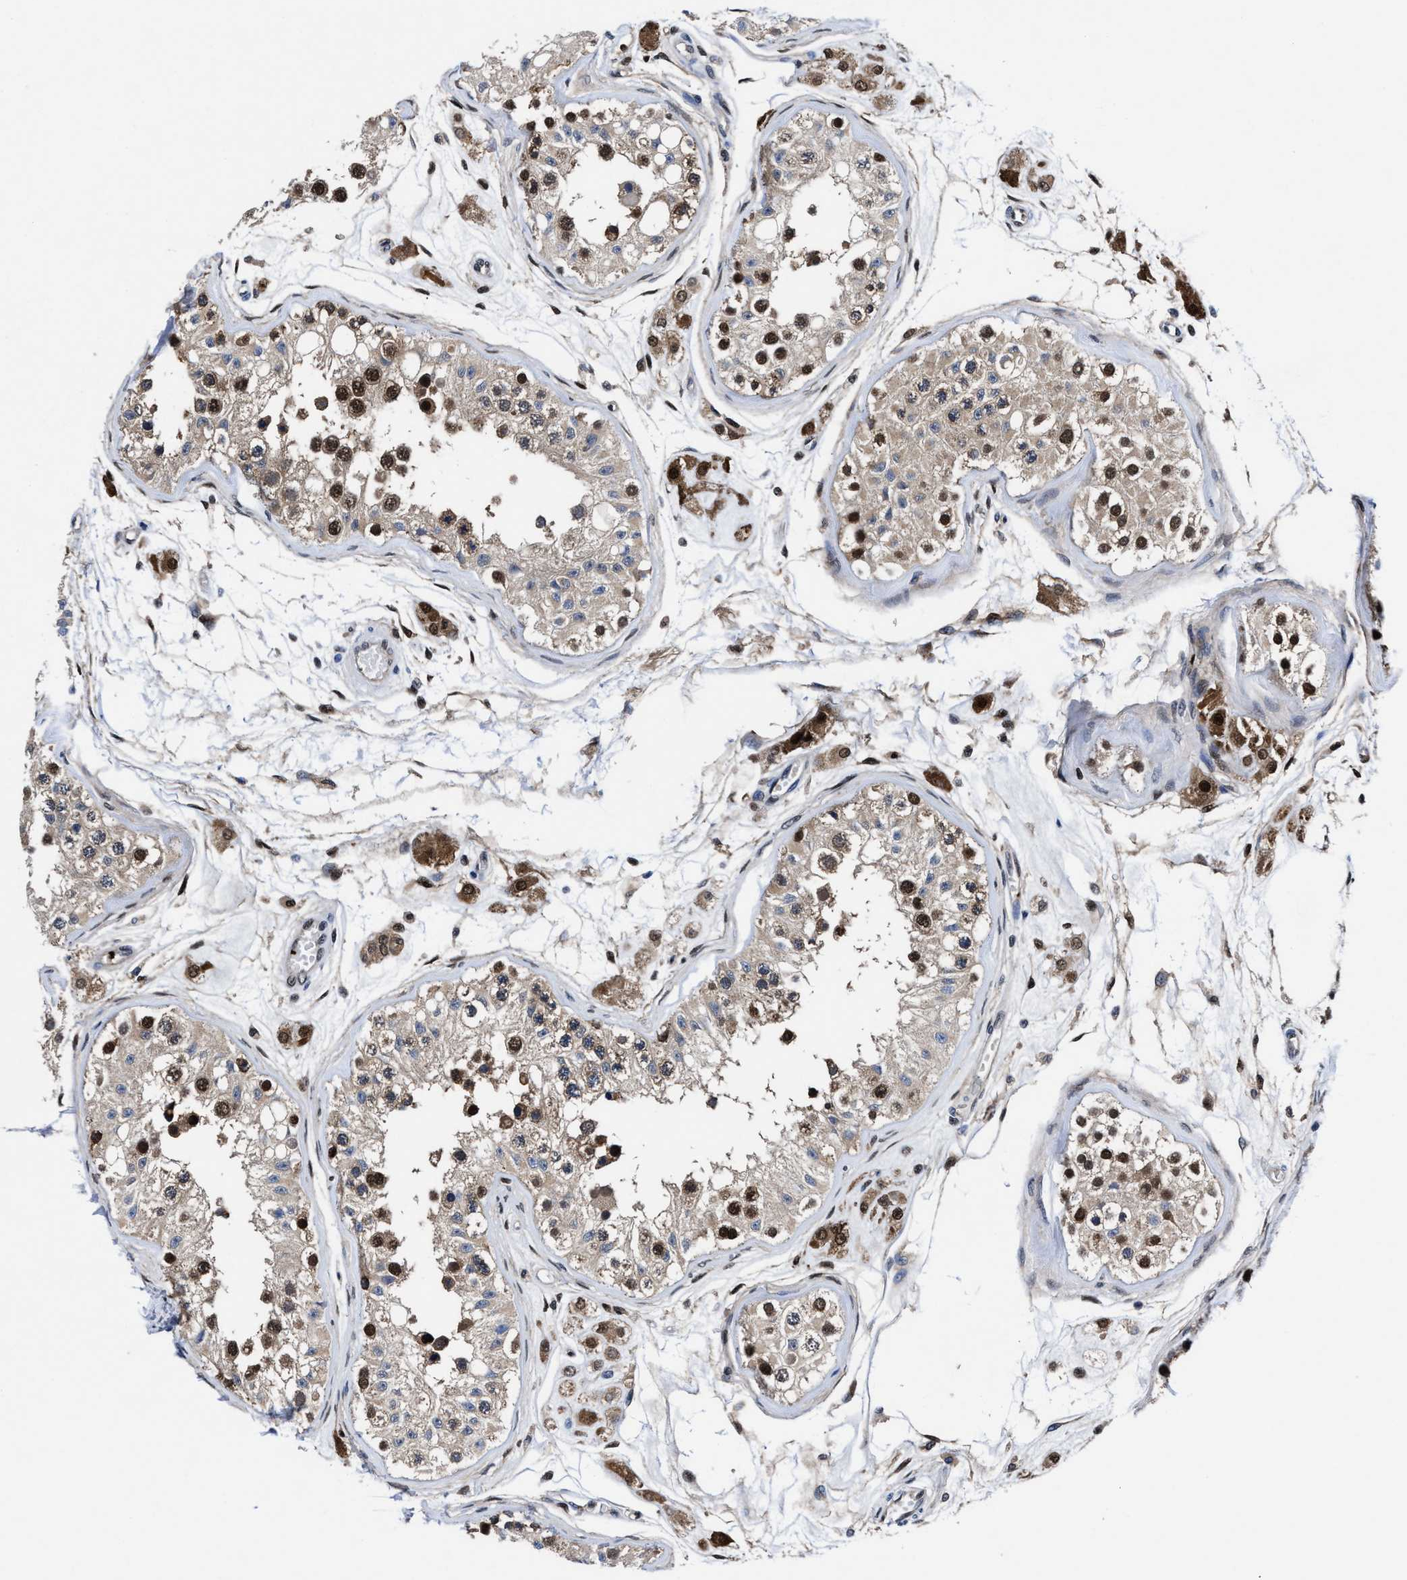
{"staining": {"intensity": "strong", "quantity": "25%-75%", "location": "cytoplasmic/membranous,nuclear"}, "tissue": "testis", "cell_type": "Cells in seminiferous ducts", "image_type": "normal", "snomed": [{"axis": "morphology", "description": "Normal tissue, NOS"}, {"axis": "morphology", "description": "Adenocarcinoma, metastatic, NOS"}, {"axis": "topography", "description": "Testis"}], "caption": "Immunohistochemistry (IHC) of normal testis demonstrates high levels of strong cytoplasmic/membranous,nuclear positivity in about 25%-75% of cells in seminiferous ducts. (DAB = brown stain, brightfield microscopy at high magnification).", "gene": "ACLY", "patient": {"sex": "male", "age": 26}}